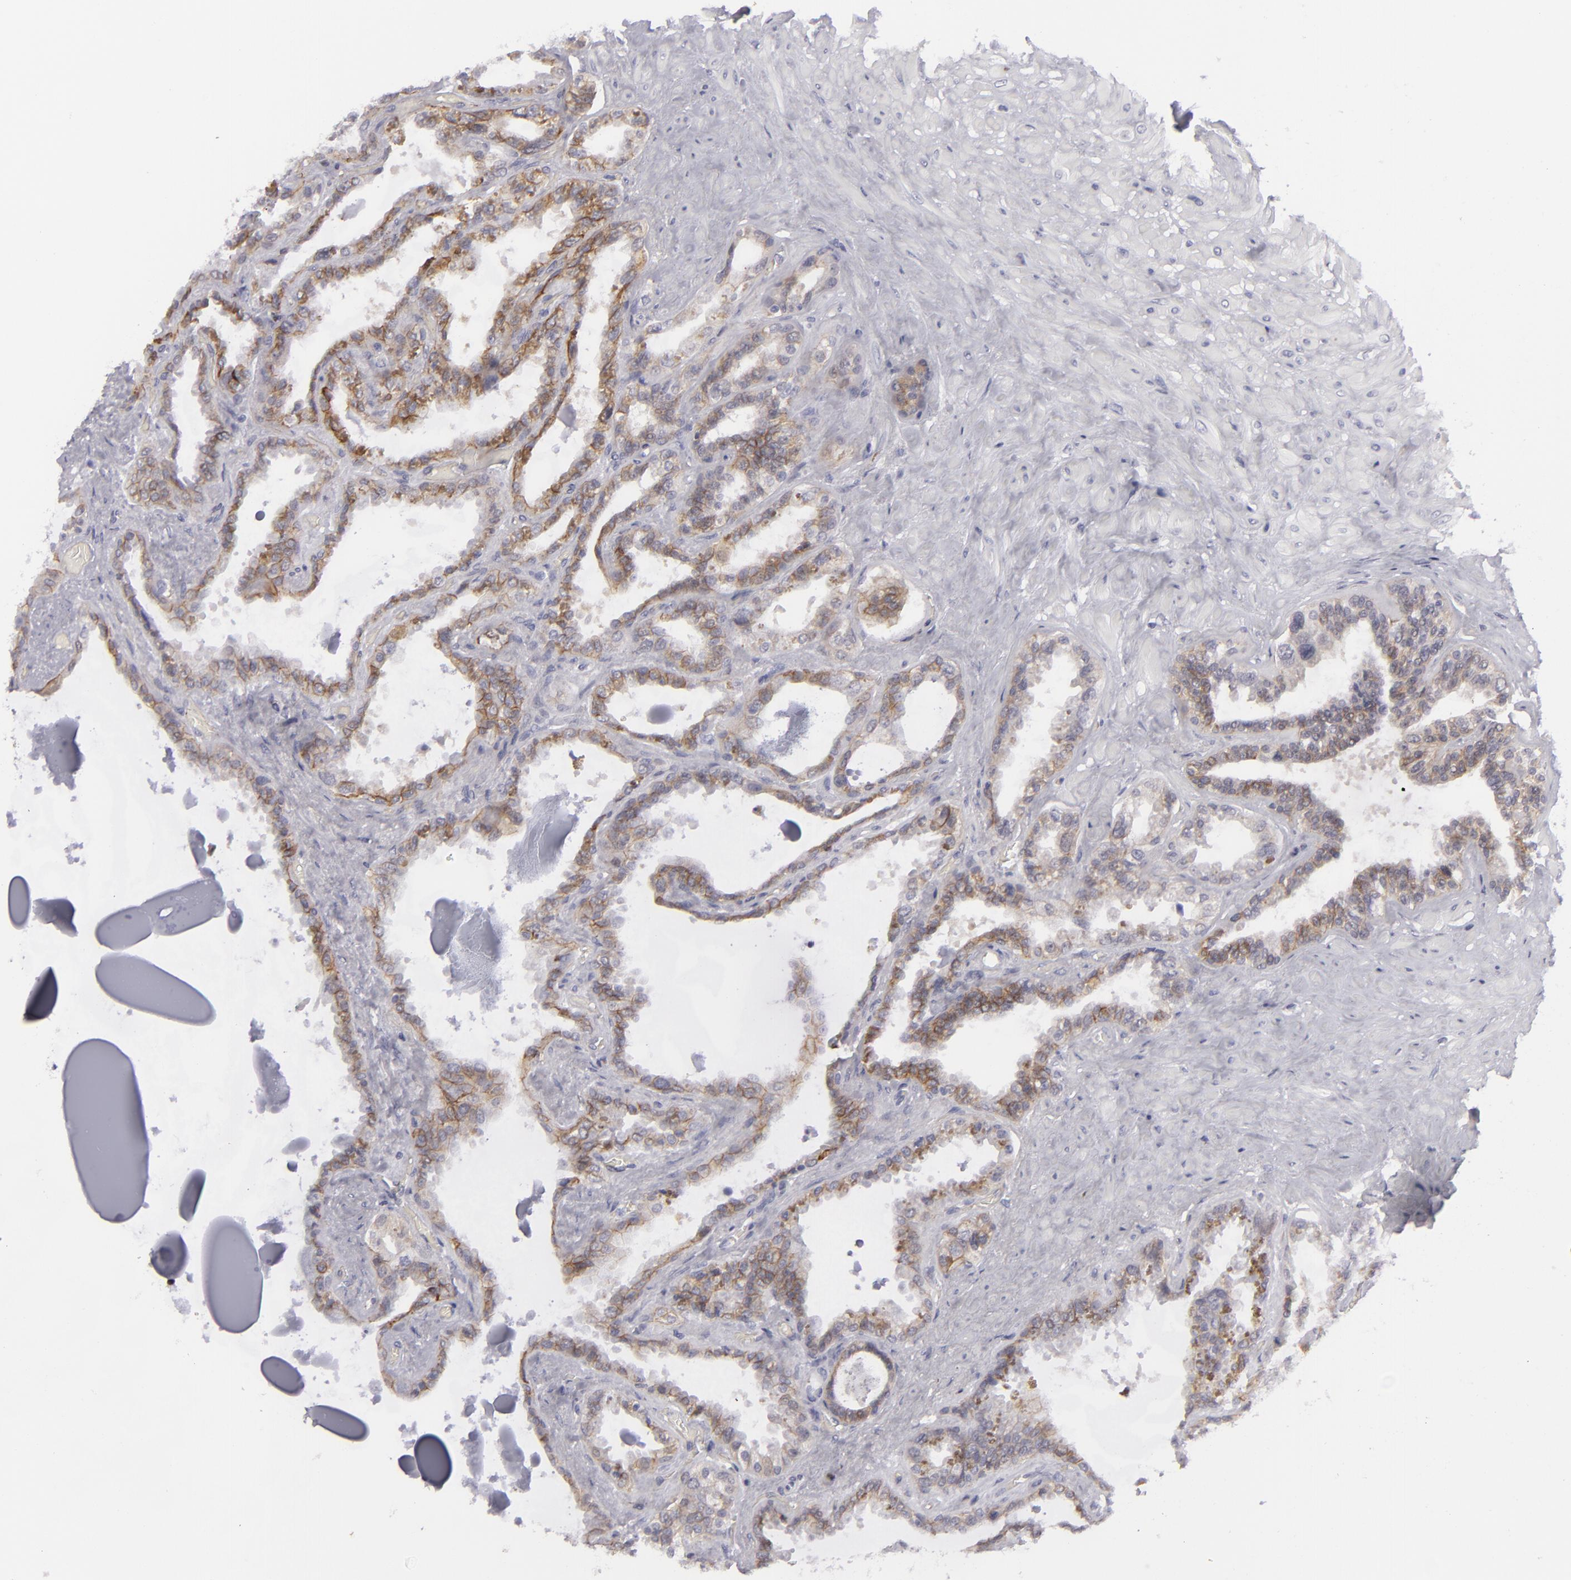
{"staining": {"intensity": "moderate", "quantity": "25%-75%", "location": "cytoplasmic/membranous"}, "tissue": "seminal vesicle", "cell_type": "Glandular cells", "image_type": "normal", "snomed": [{"axis": "morphology", "description": "Normal tissue, NOS"}, {"axis": "morphology", "description": "Inflammation, NOS"}, {"axis": "topography", "description": "Urinary bladder"}, {"axis": "topography", "description": "Prostate"}, {"axis": "topography", "description": "Seminal veicle"}], "caption": "Protein staining of unremarkable seminal vesicle reveals moderate cytoplasmic/membranous positivity in about 25%-75% of glandular cells.", "gene": "JUP", "patient": {"sex": "male", "age": 82}}